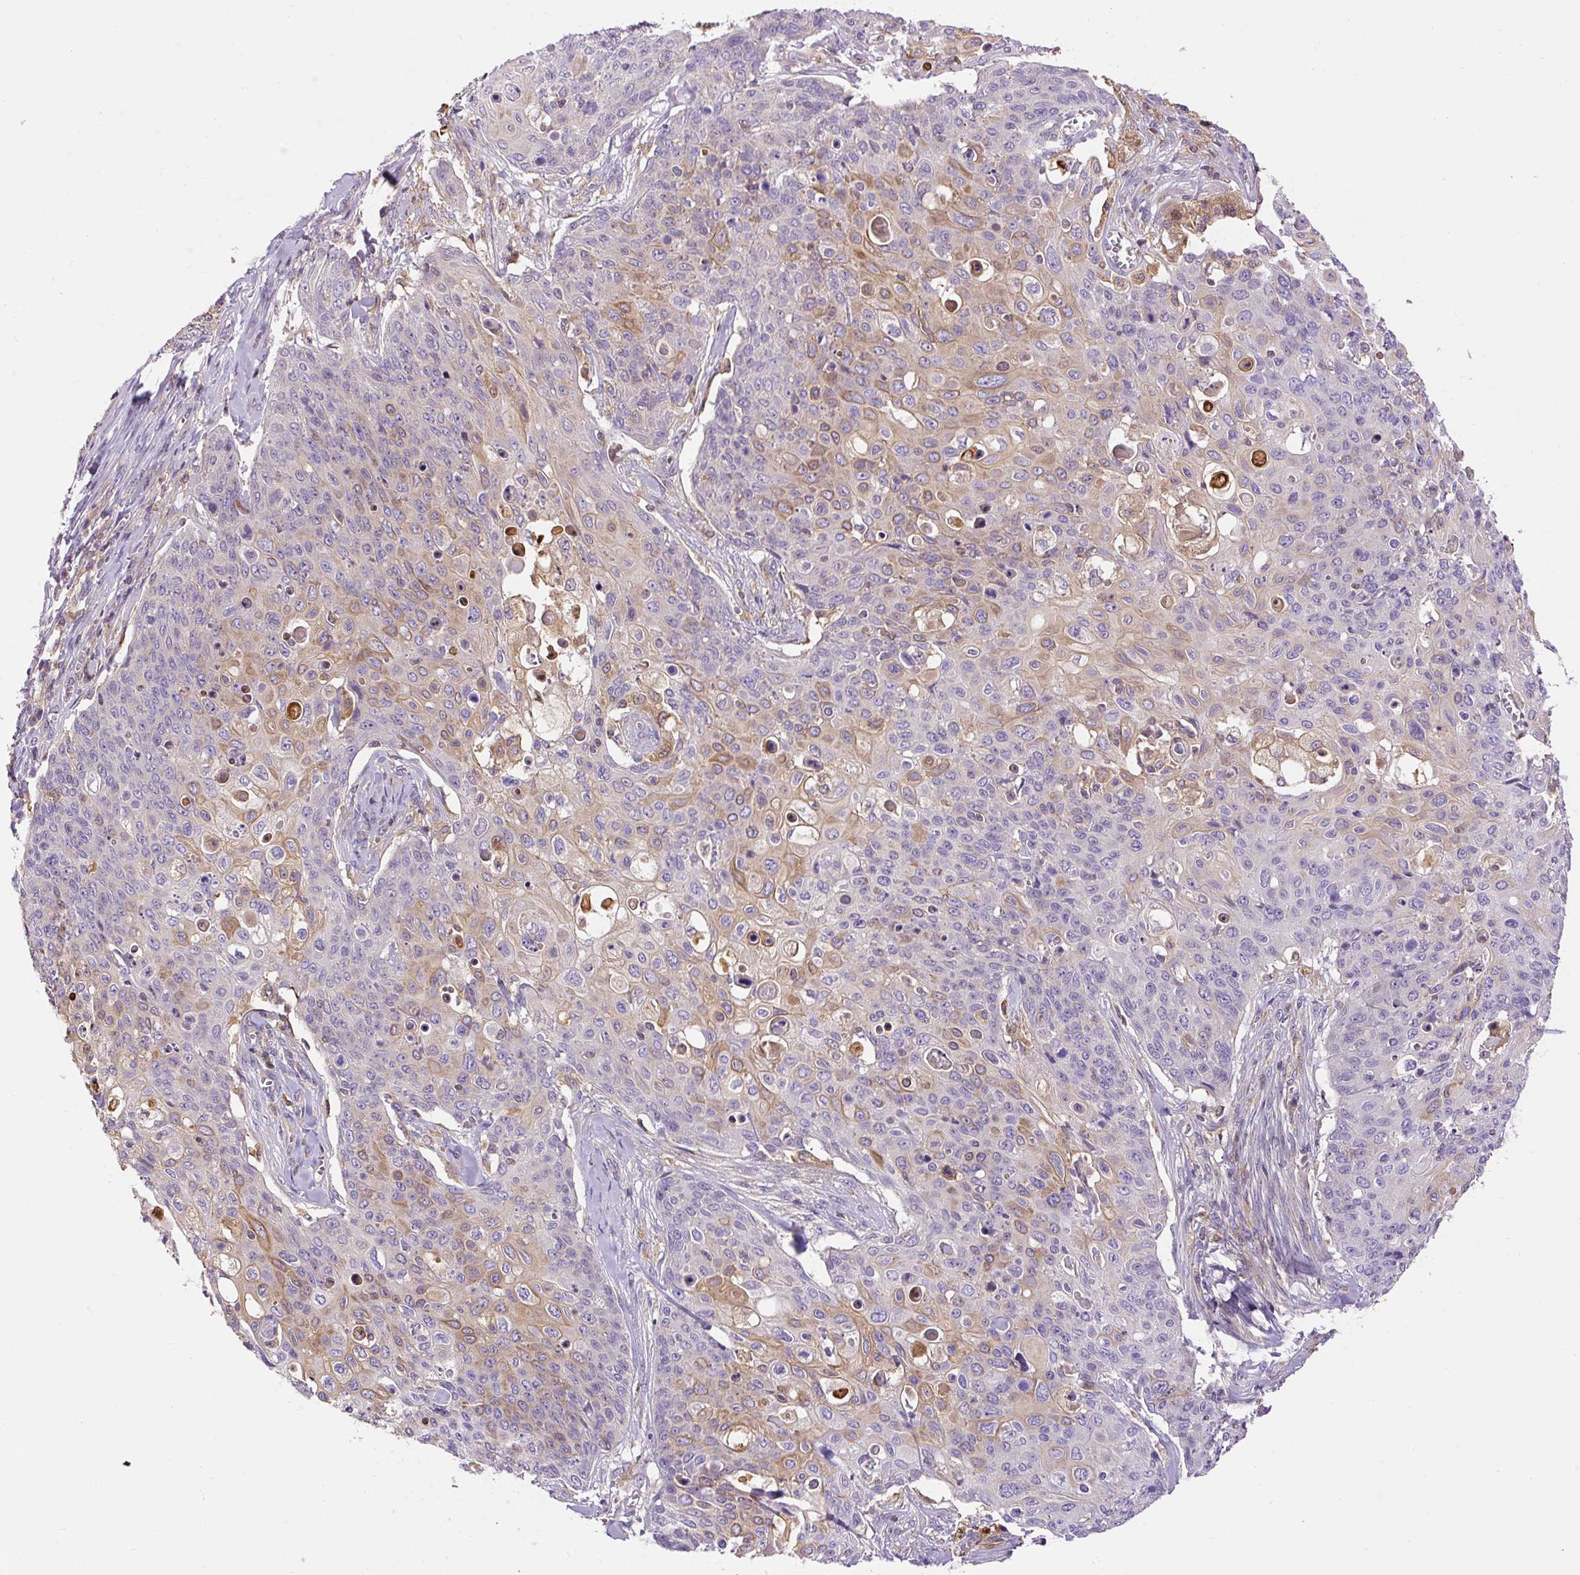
{"staining": {"intensity": "weak", "quantity": "<25%", "location": "cytoplasmic/membranous"}, "tissue": "skin cancer", "cell_type": "Tumor cells", "image_type": "cancer", "snomed": [{"axis": "morphology", "description": "Squamous cell carcinoma, NOS"}, {"axis": "topography", "description": "Skin"}, {"axis": "topography", "description": "Vulva"}], "caption": "Immunohistochemical staining of human skin squamous cell carcinoma displays no significant staining in tumor cells. Brightfield microscopy of immunohistochemistry stained with DAB (brown) and hematoxylin (blue), captured at high magnification.", "gene": "CCDC28A", "patient": {"sex": "female", "age": 85}}